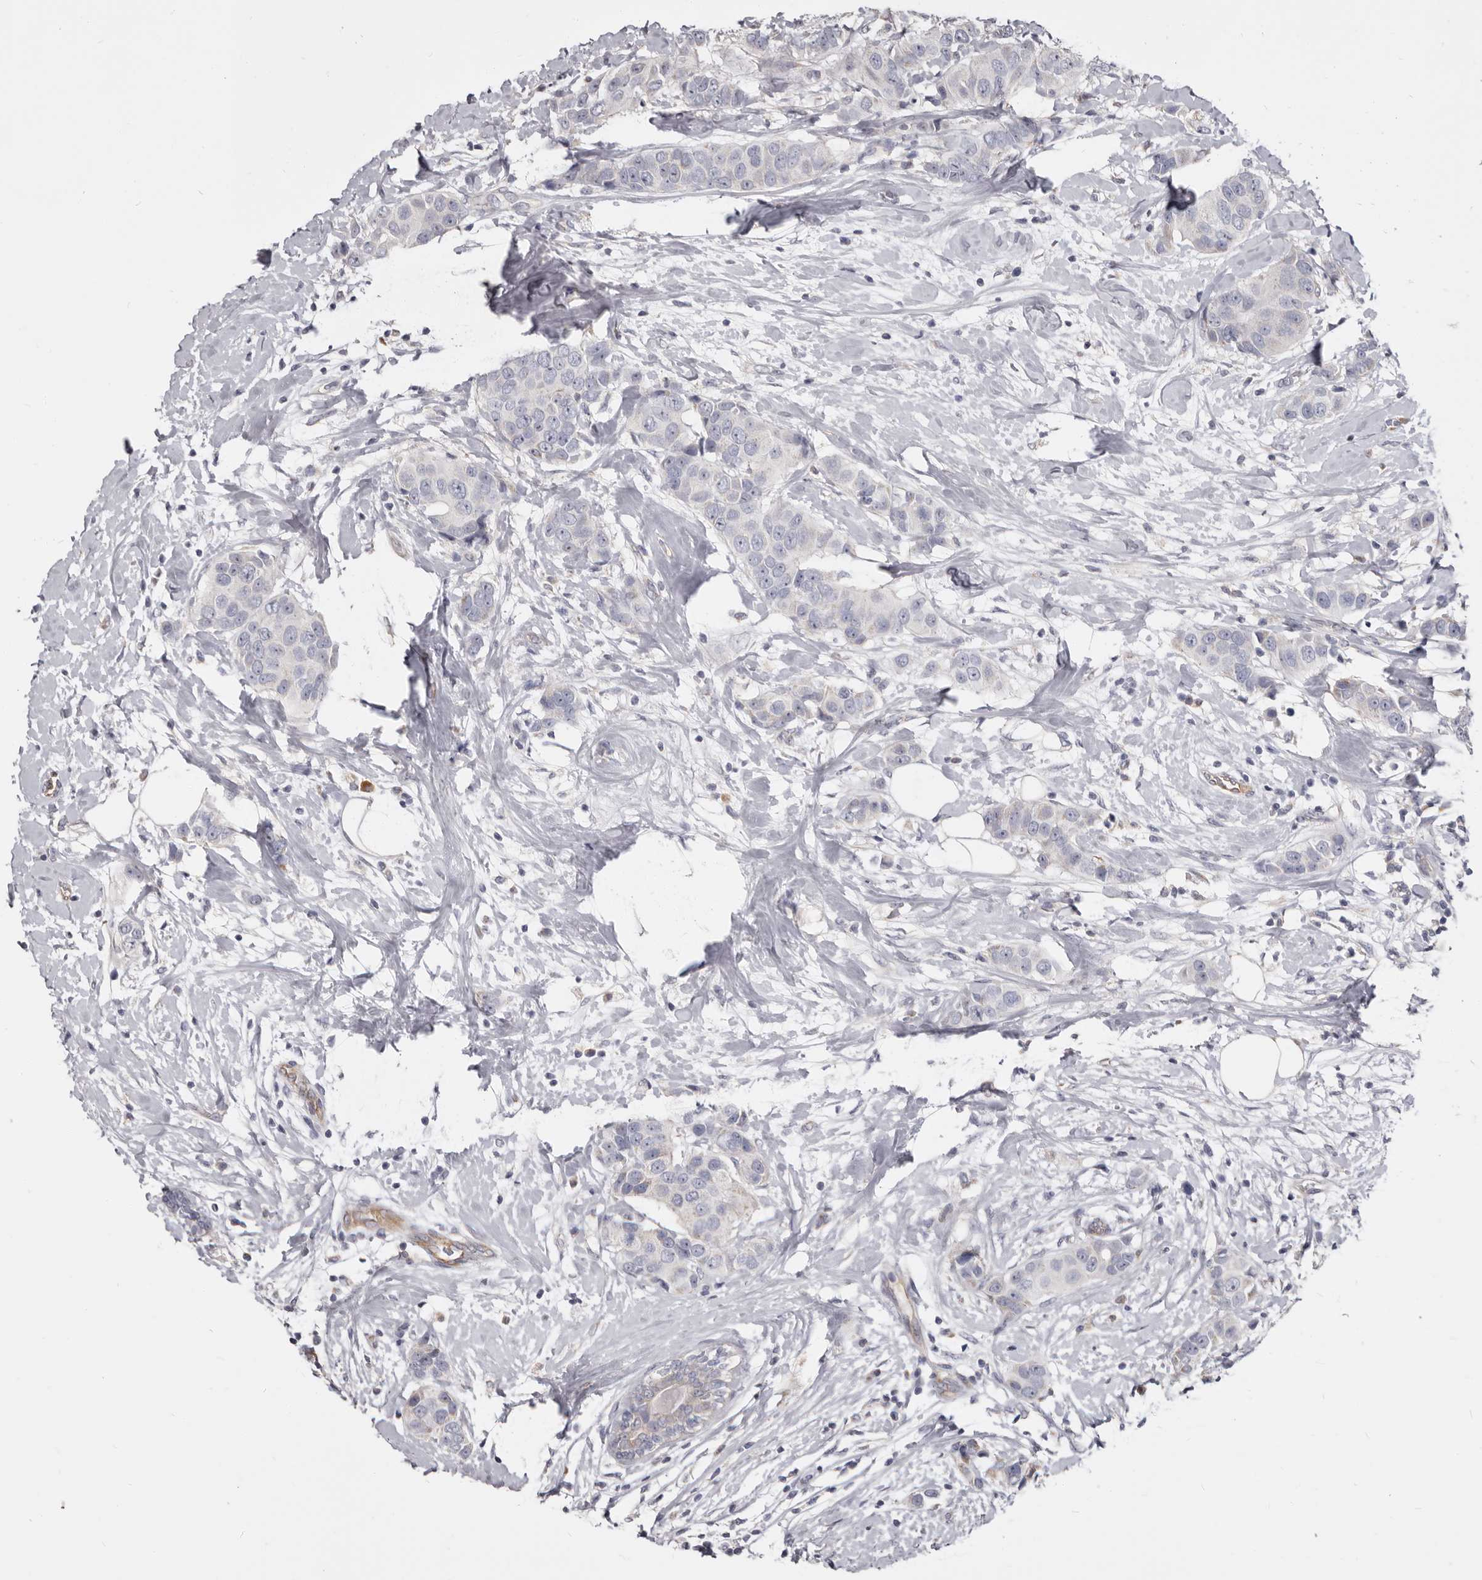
{"staining": {"intensity": "negative", "quantity": "none", "location": "none"}, "tissue": "breast cancer", "cell_type": "Tumor cells", "image_type": "cancer", "snomed": [{"axis": "morphology", "description": "Normal tissue, NOS"}, {"axis": "morphology", "description": "Duct carcinoma"}, {"axis": "topography", "description": "Breast"}], "caption": "Photomicrograph shows no significant protein staining in tumor cells of invasive ductal carcinoma (breast).", "gene": "FMO2", "patient": {"sex": "female", "age": 39}}